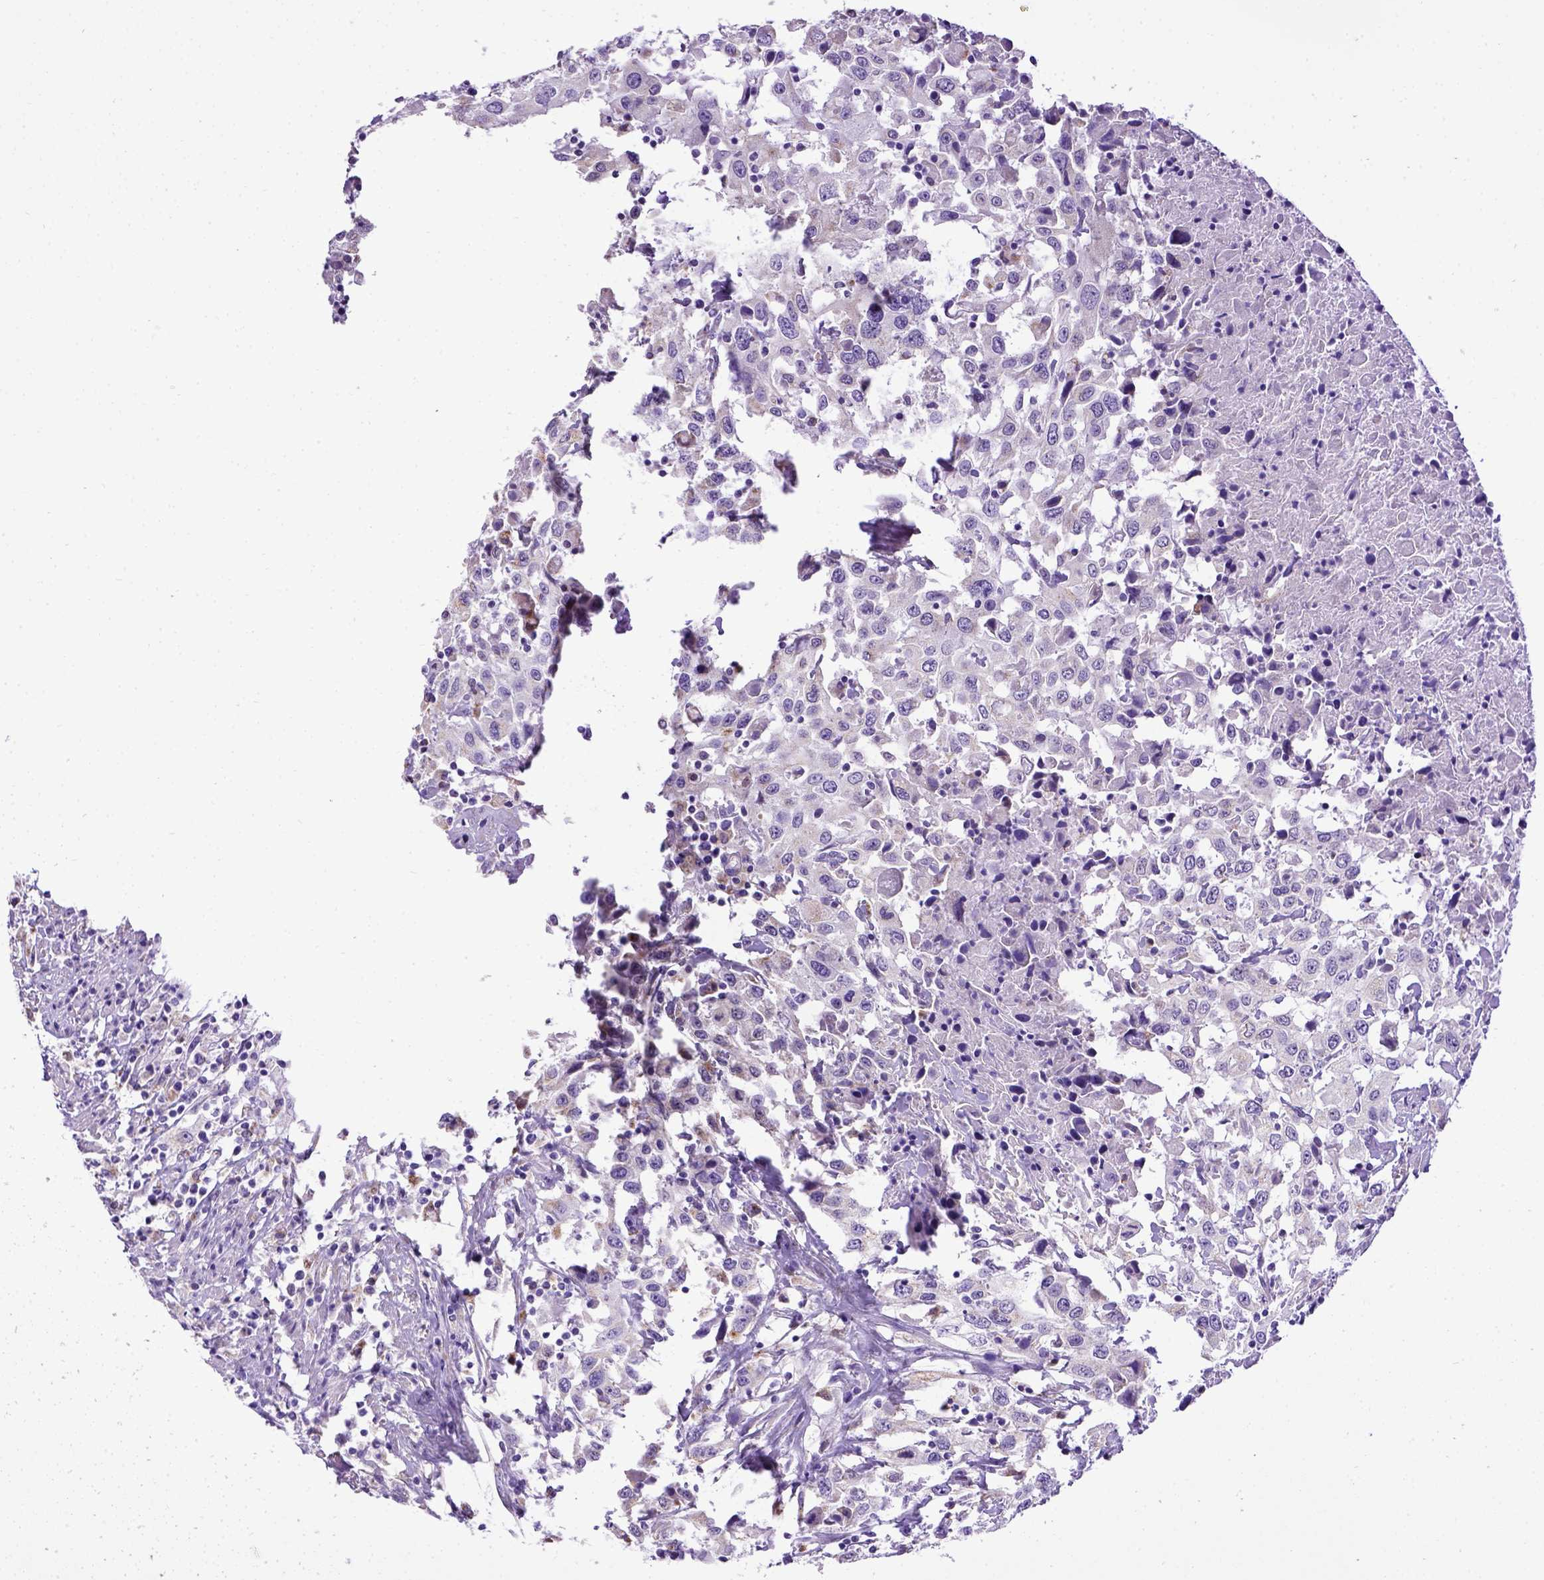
{"staining": {"intensity": "negative", "quantity": "none", "location": "none"}, "tissue": "urothelial cancer", "cell_type": "Tumor cells", "image_type": "cancer", "snomed": [{"axis": "morphology", "description": "Urothelial carcinoma, High grade"}, {"axis": "topography", "description": "Urinary bladder"}], "caption": "Immunohistochemistry micrograph of urothelial cancer stained for a protein (brown), which exhibits no staining in tumor cells. (DAB immunohistochemistry (IHC), high magnification).", "gene": "SPEF1", "patient": {"sex": "male", "age": 61}}